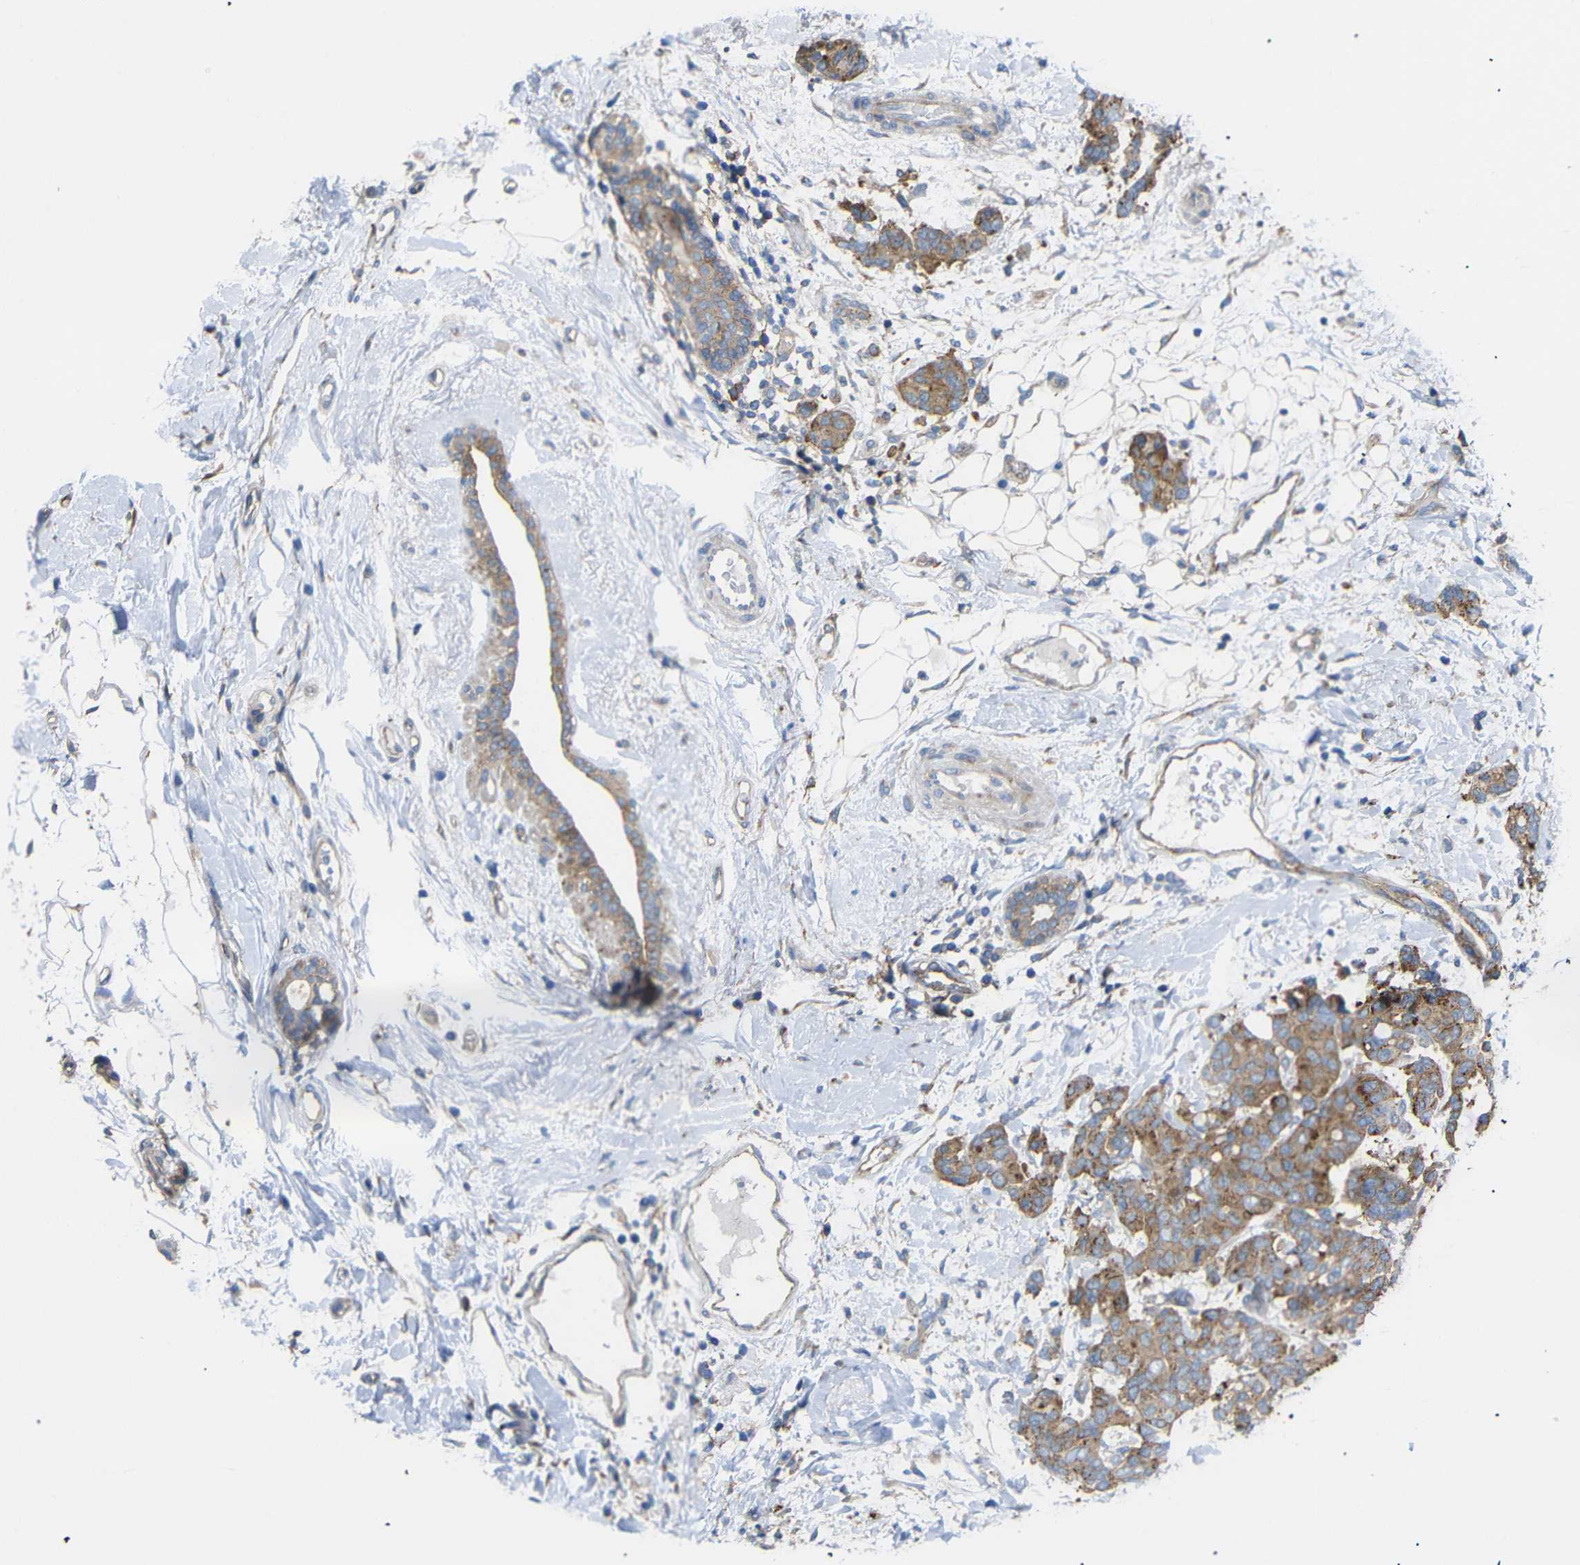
{"staining": {"intensity": "moderate", "quantity": ">75%", "location": "cytoplasmic/membranous"}, "tissue": "breast cancer", "cell_type": "Tumor cells", "image_type": "cancer", "snomed": [{"axis": "morphology", "description": "Duct carcinoma"}, {"axis": "topography", "description": "Breast"}], "caption": "This histopathology image reveals immunohistochemistry (IHC) staining of breast cancer (intraductal carcinoma), with medium moderate cytoplasmic/membranous staining in approximately >75% of tumor cells.", "gene": "SYPL1", "patient": {"sex": "female", "age": 87}}